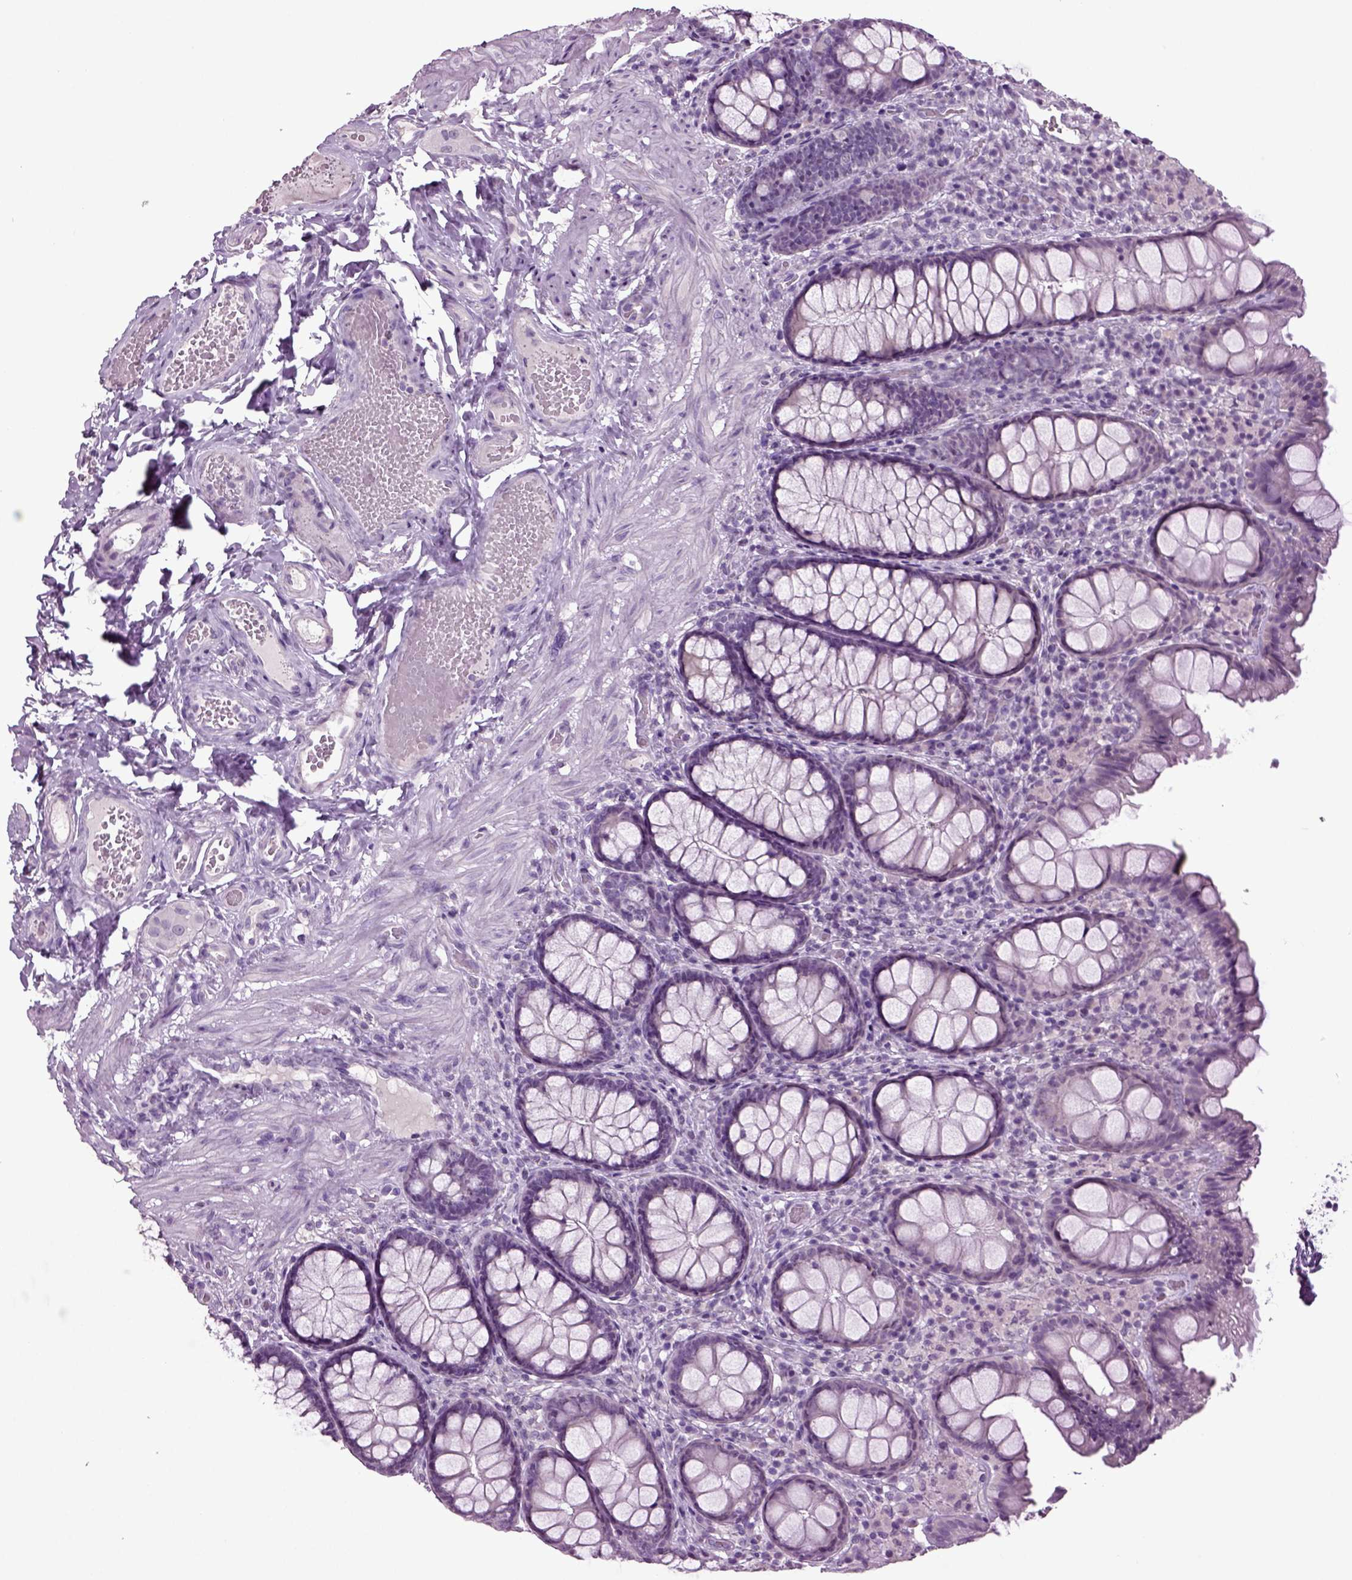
{"staining": {"intensity": "negative", "quantity": "none", "location": "none"}, "tissue": "colon", "cell_type": "Endothelial cells", "image_type": "normal", "snomed": [{"axis": "morphology", "description": "Normal tissue, NOS"}, {"axis": "topography", "description": "Colon"}], "caption": "An immunohistochemistry (IHC) micrograph of benign colon is shown. There is no staining in endothelial cells of colon. (IHC, brightfield microscopy, high magnification).", "gene": "SLC17A6", "patient": {"sex": "female", "age": 86}}